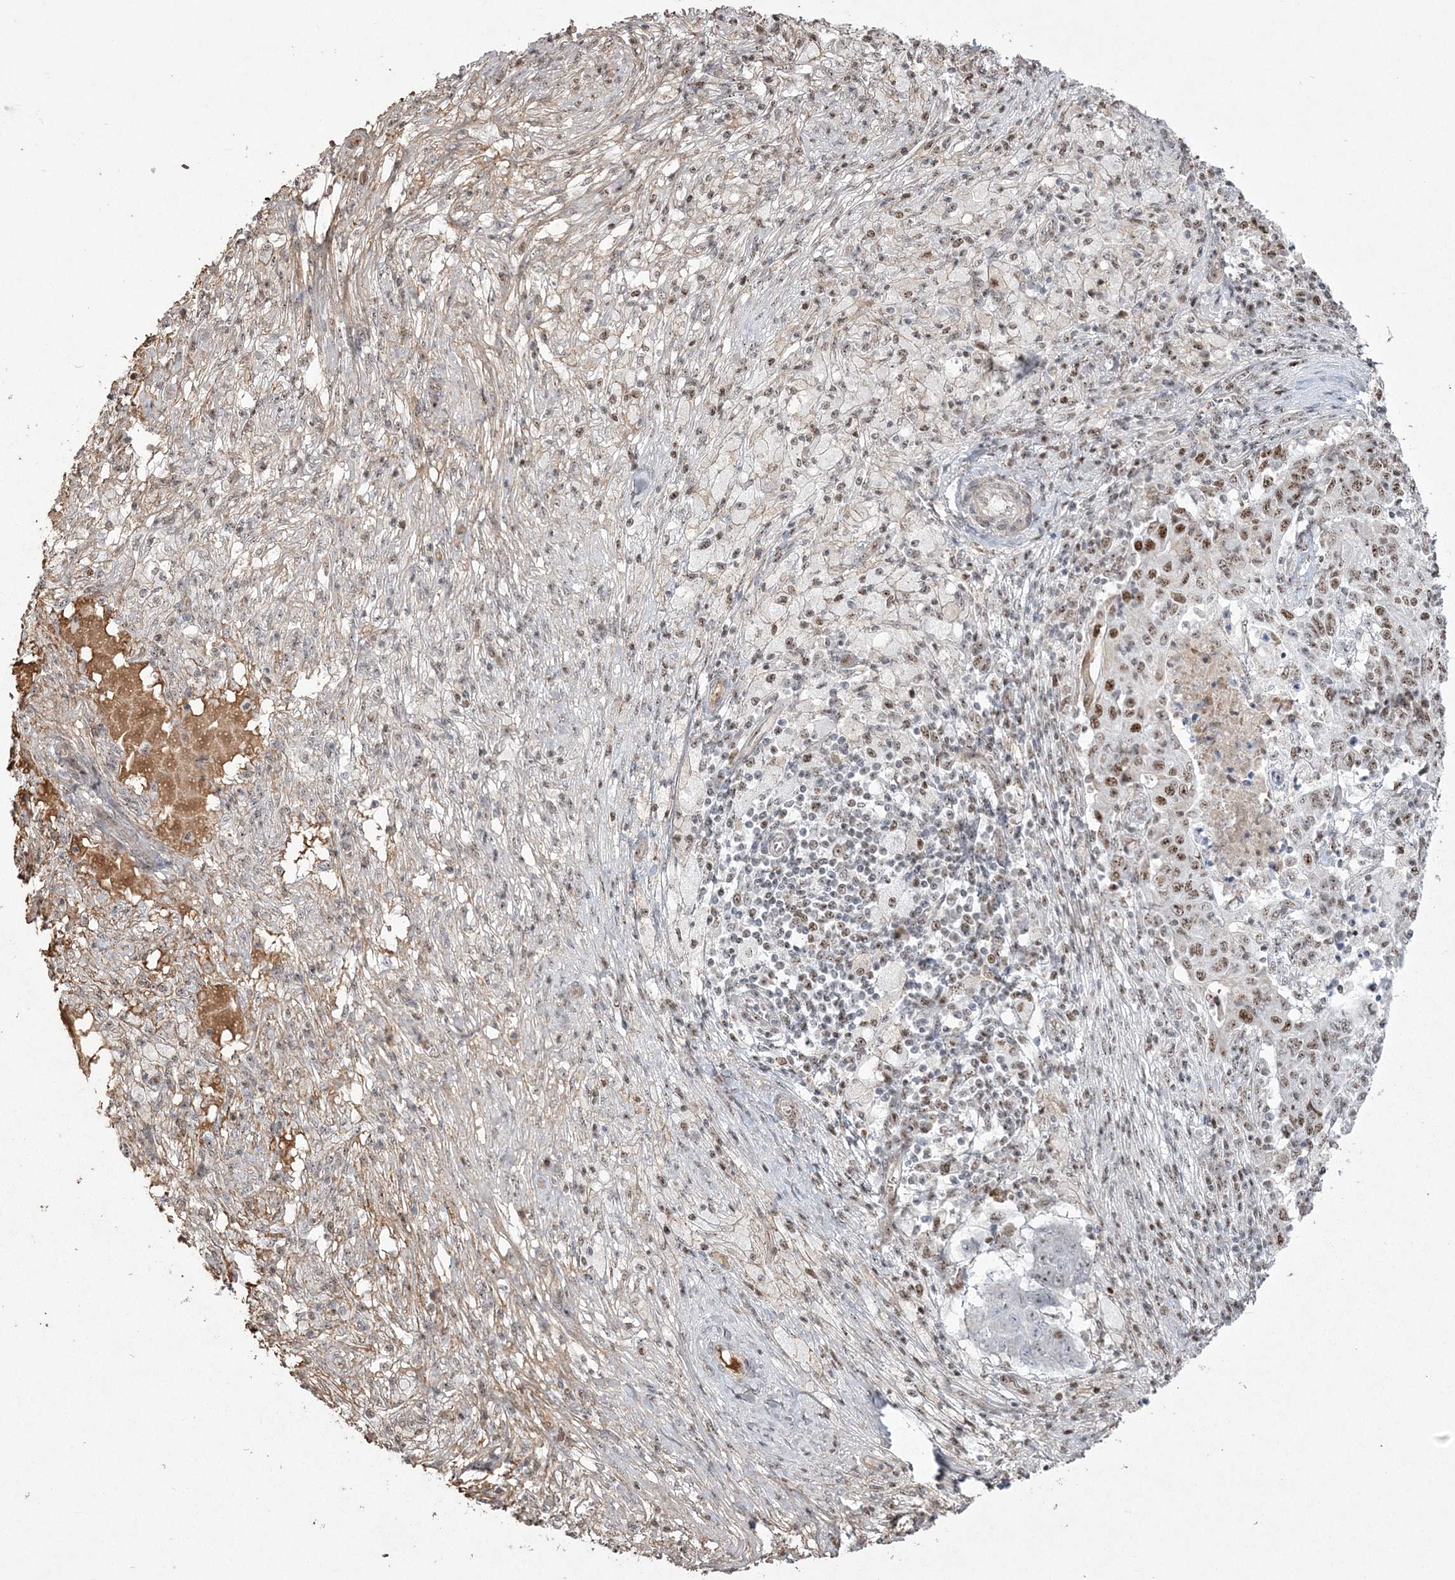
{"staining": {"intensity": "moderate", "quantity": ">75%", "location": "nuclear"}, "tissue": "ovarian cancer", "cell_type": "Tumor cells", "image_type": "cancer", "snomed": [{"axis": "morphology", "description": "Carcinoma, endometroid"}, {"axis": "topography", "description": "Ovary"}], "caption": "Protein analysis of ovarian cancer tissue displays moderate nuclear staining in about >75% of tumor cells. The staining was performed using DAB, with brown indicating positive protein expression. Nuclei are stained blue with hematoxylin.", "gene": "RBM17", "patient": {"sex": "female", "age": 42}}